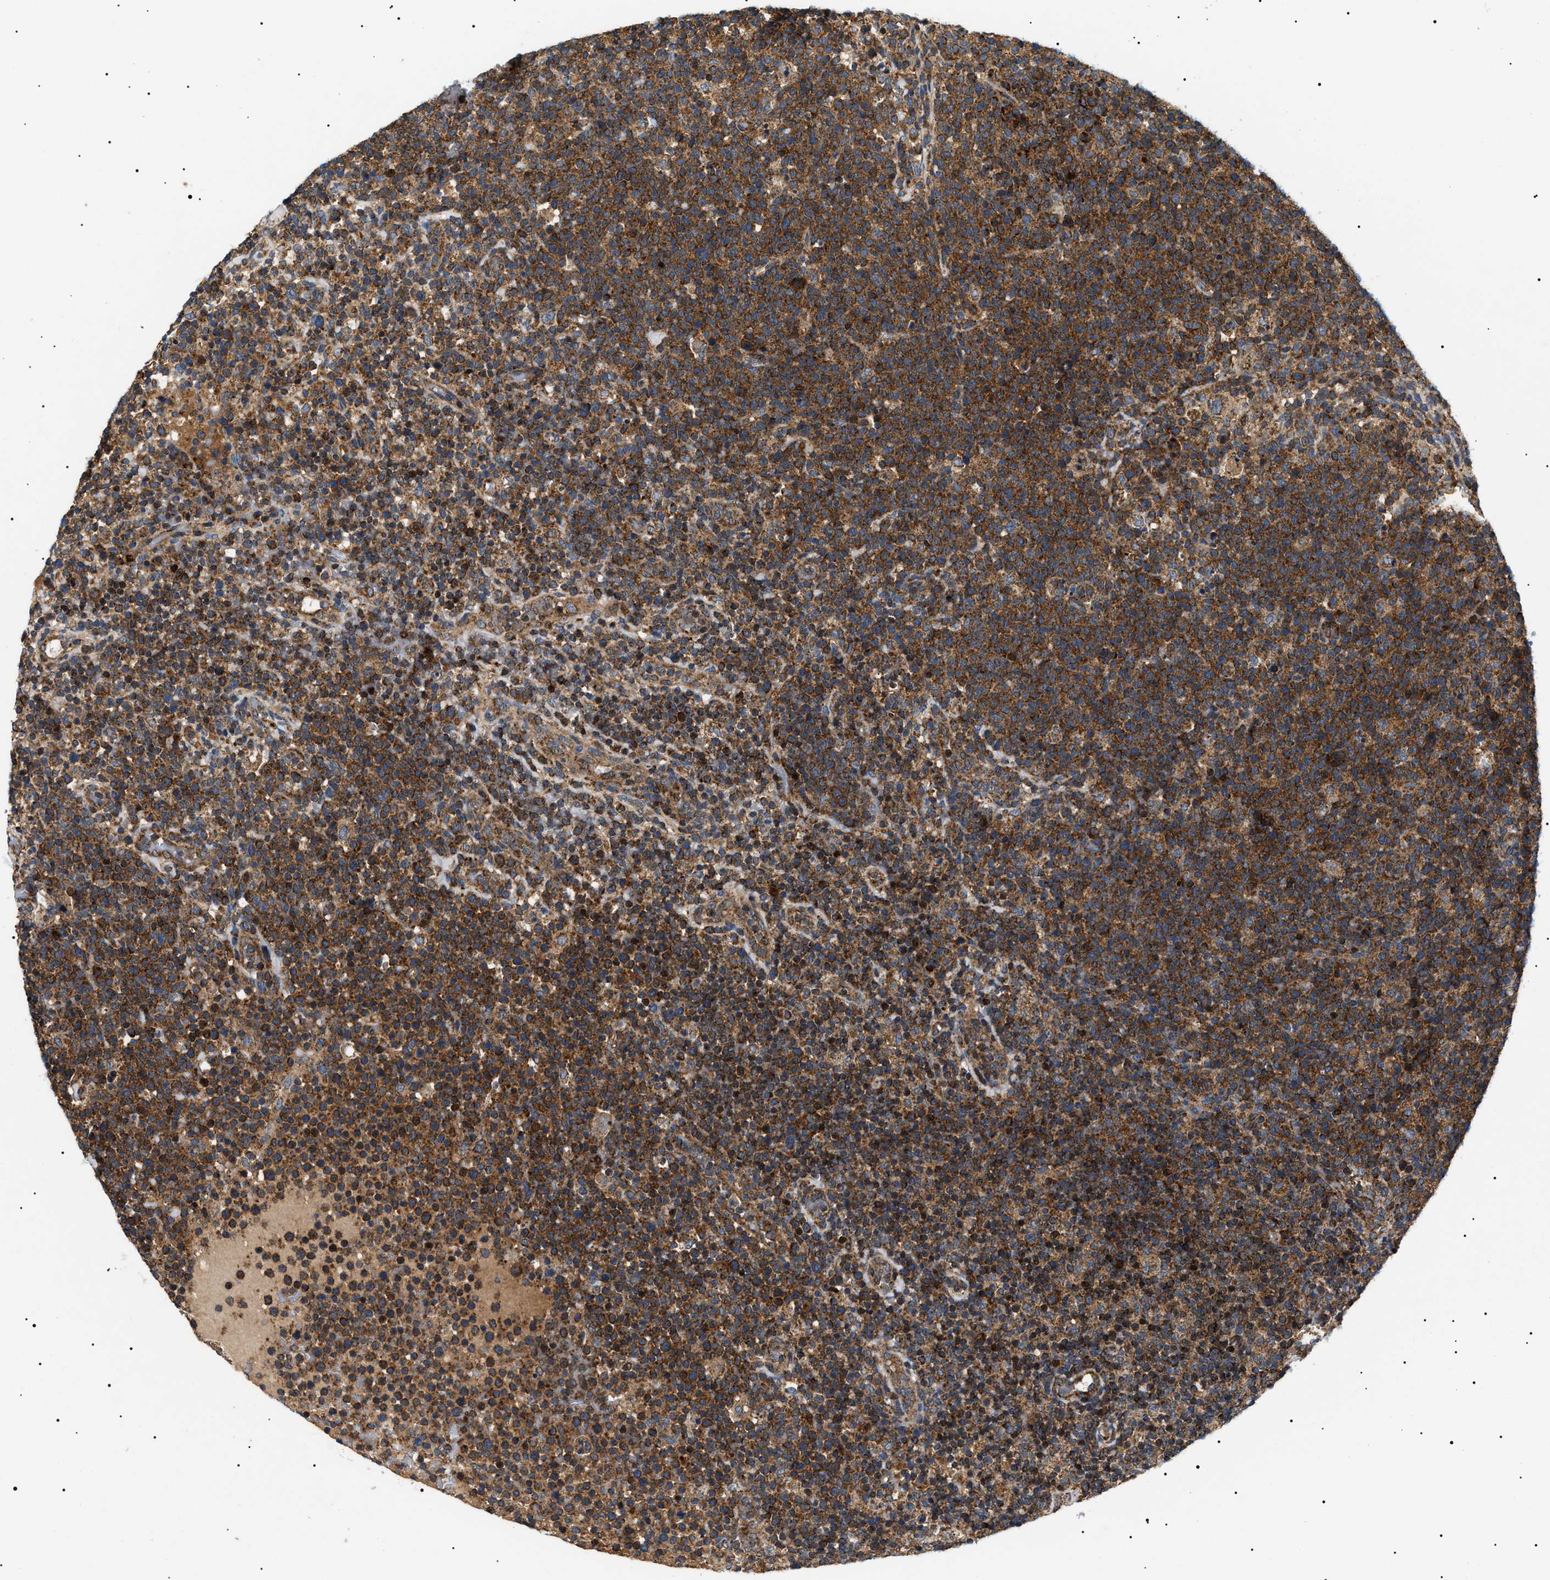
{"staining": {"intensity": "strong", "quantity": ">75%", "location": "cytoplasmic/membranous"}, "tissue": "lymphoma", "cell_type": "Tumor cells", "image_type": "cancer", "snomed": [{"axis": "morphology", "description": "Malignant lymphoma, non-Hodgkin's type, High grade"}, {"axis": "topography", "description": "Lymph node"}], "caption": "Immunohistochemical staining of lymphoma demonstrates high levels of strong cytoplasmic/membranous positivity in approximately >75% of tumor cells. (Brightfield microscopy of DAB IHC at high magnification).", "gene": "OXSM", "patient": {"sex": "male", "age": 61}}